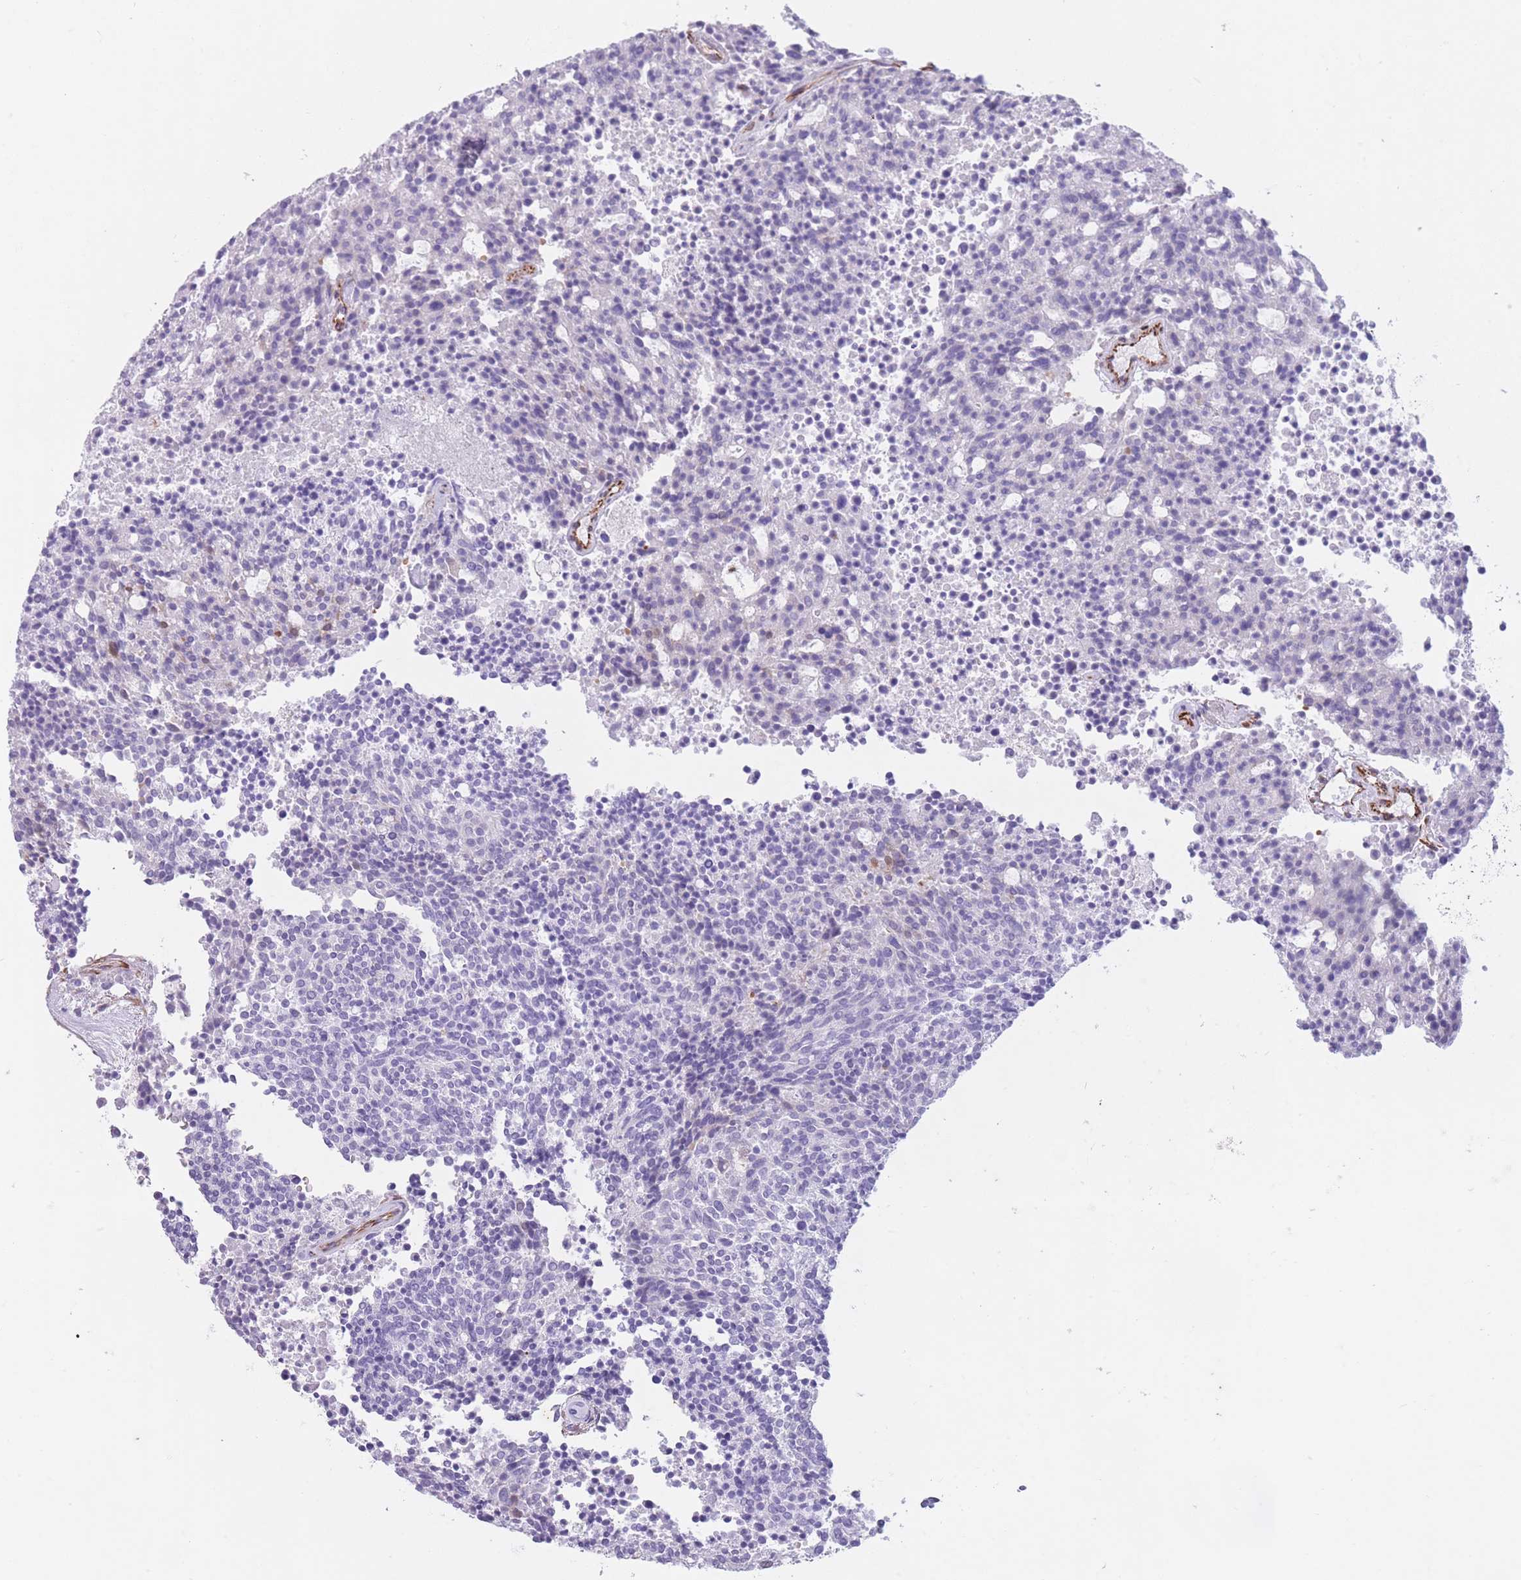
{"staining": {"intensity": "negative", "quantity": "none", "location": "none"}, "tissue": "carcinoid", "cell_type": "Tumor cells", "image_type": "cancer", "snomed": [{"axis": "morphology", "description": "Carcinoid, malignant, NOS"}, {"axis": "topography", "description": "Pancreas"}], "caption": "Image shows no significant protein positivity in tumor cells of carcinoid (malignant).", "gene": "PTCD1", "patient": {"sex": "female", "age": 54}}